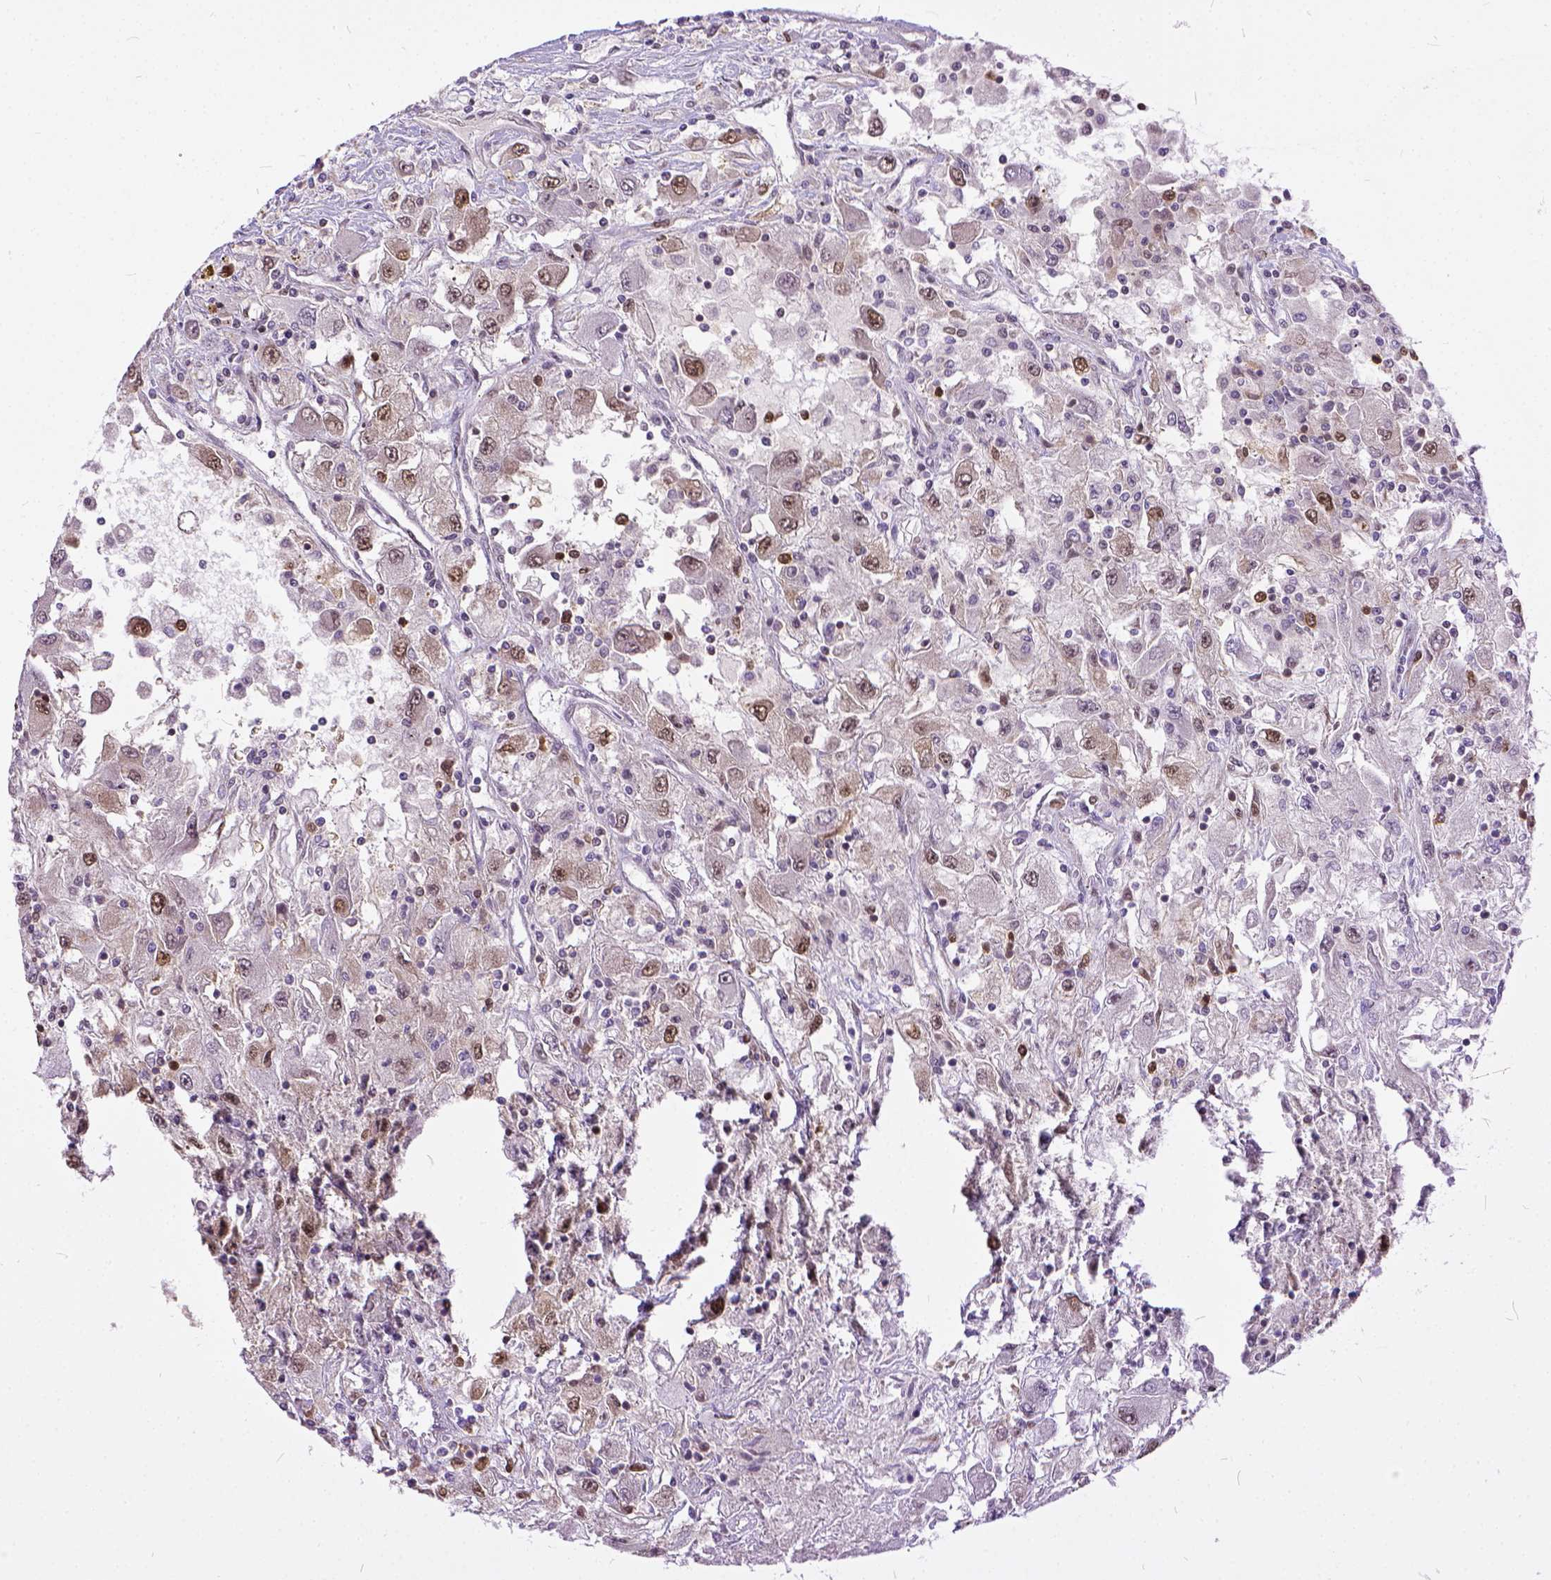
{"staining": {"intensity": "moderate", "quantity": "<25%", "location": "nuclear"}, "tissue": "renal cancer", "cell_type": "Tumor cells", "image_type": "cancer", "snomed": [{"axis": "morphology", "description": "Adenocarcinoma, NOS"}, {"axis": "topography", "description": "Kidney"}], "caption": "Moderate nuclear expression is identified in approximately <25% of tumor cells in renal cancer.", "gene": "ERCC1", "patient": {"sex": "female", "age": 67}}